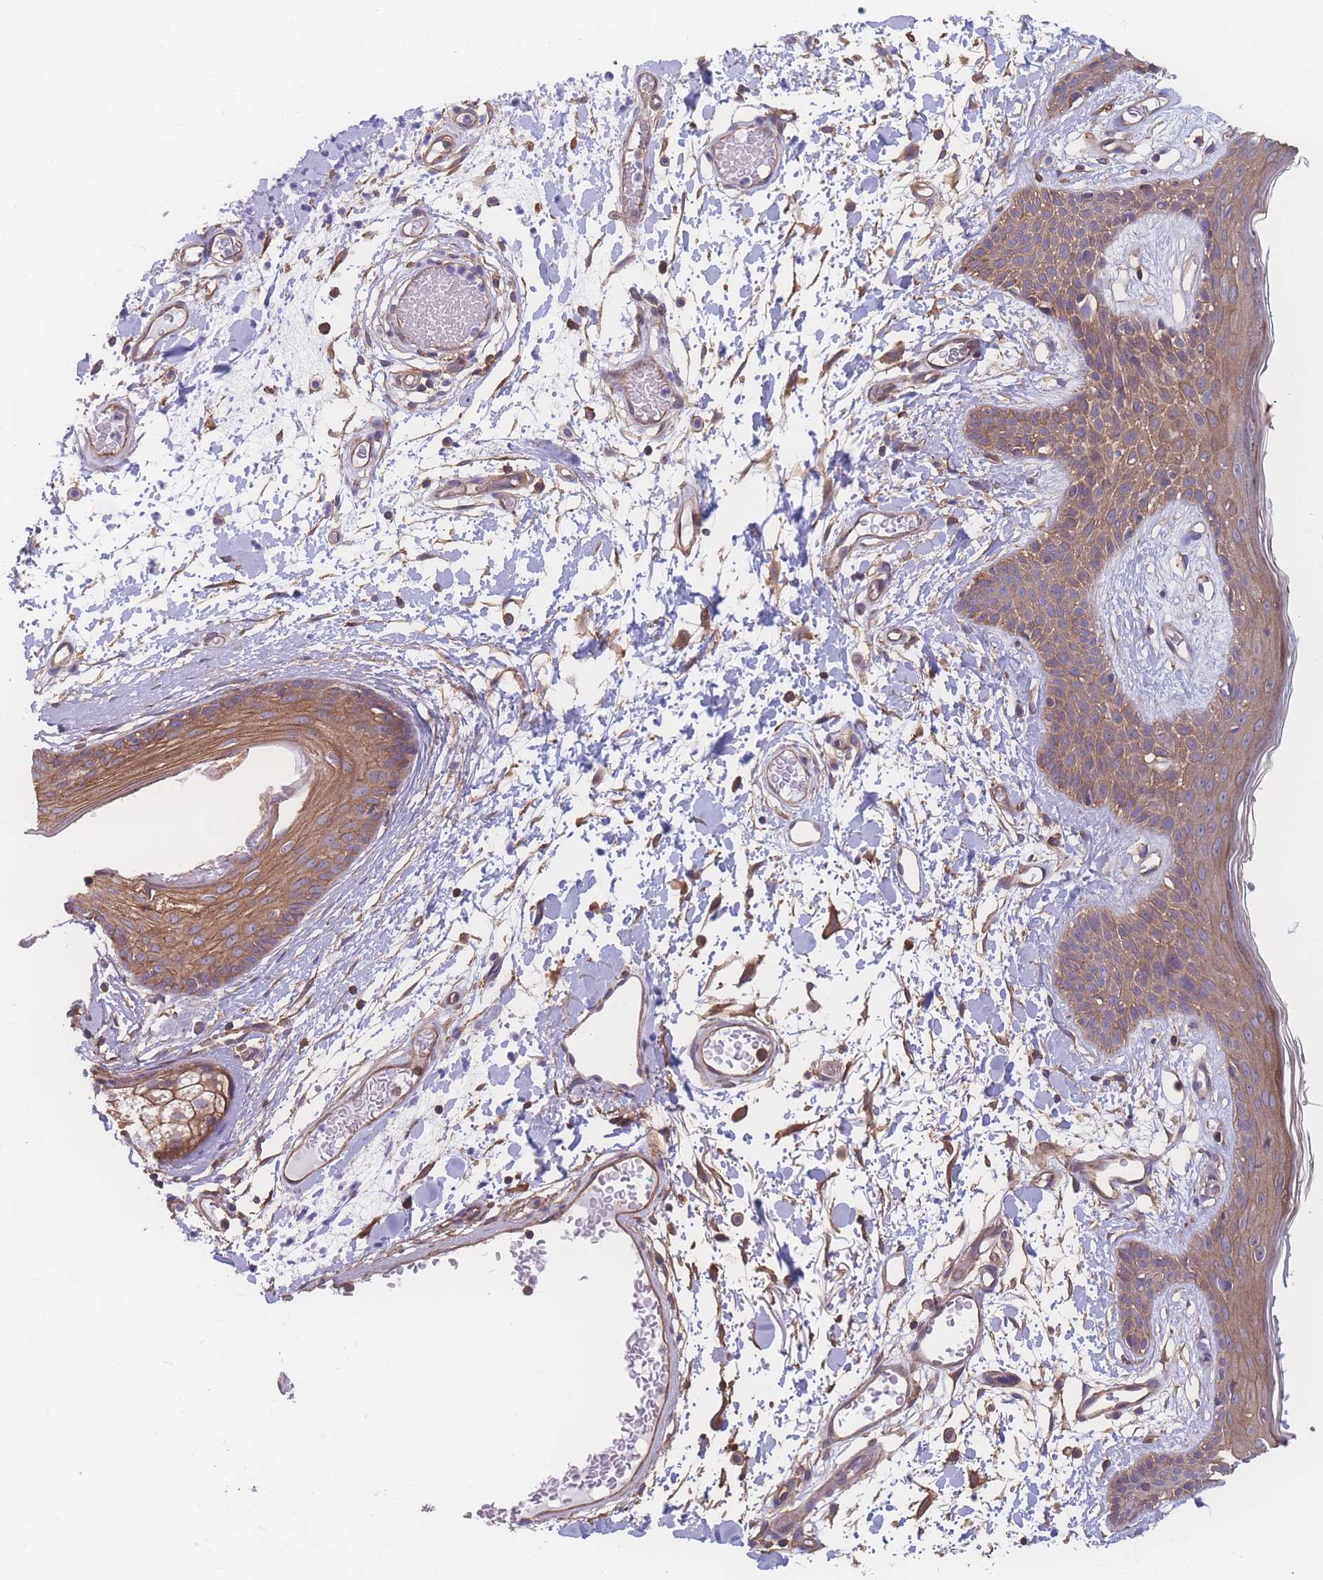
{"staining": {"intensity": "moderate", "quantity": ">75%", "location": "cytoplasmic/membranous"}, "tissue": "skin", "cell_type": "Fibroblasts", "image_type": "normal", "snomed": [{"axis": "morphology", "description": "Normal tissue, NOS"}, {"axis": "topography", "description": "Skin"}], "caption": "Unremarkable skin displays moderate cytoplasmic/membranous expression in about >75% of fibroblasts The staining was performed using DAB, with brown indicating positive protein expression. Nuclei are stained blue with hematoxylin..", "gene": "CFAP97", "patient": {"sex": "male", "age": 79}}